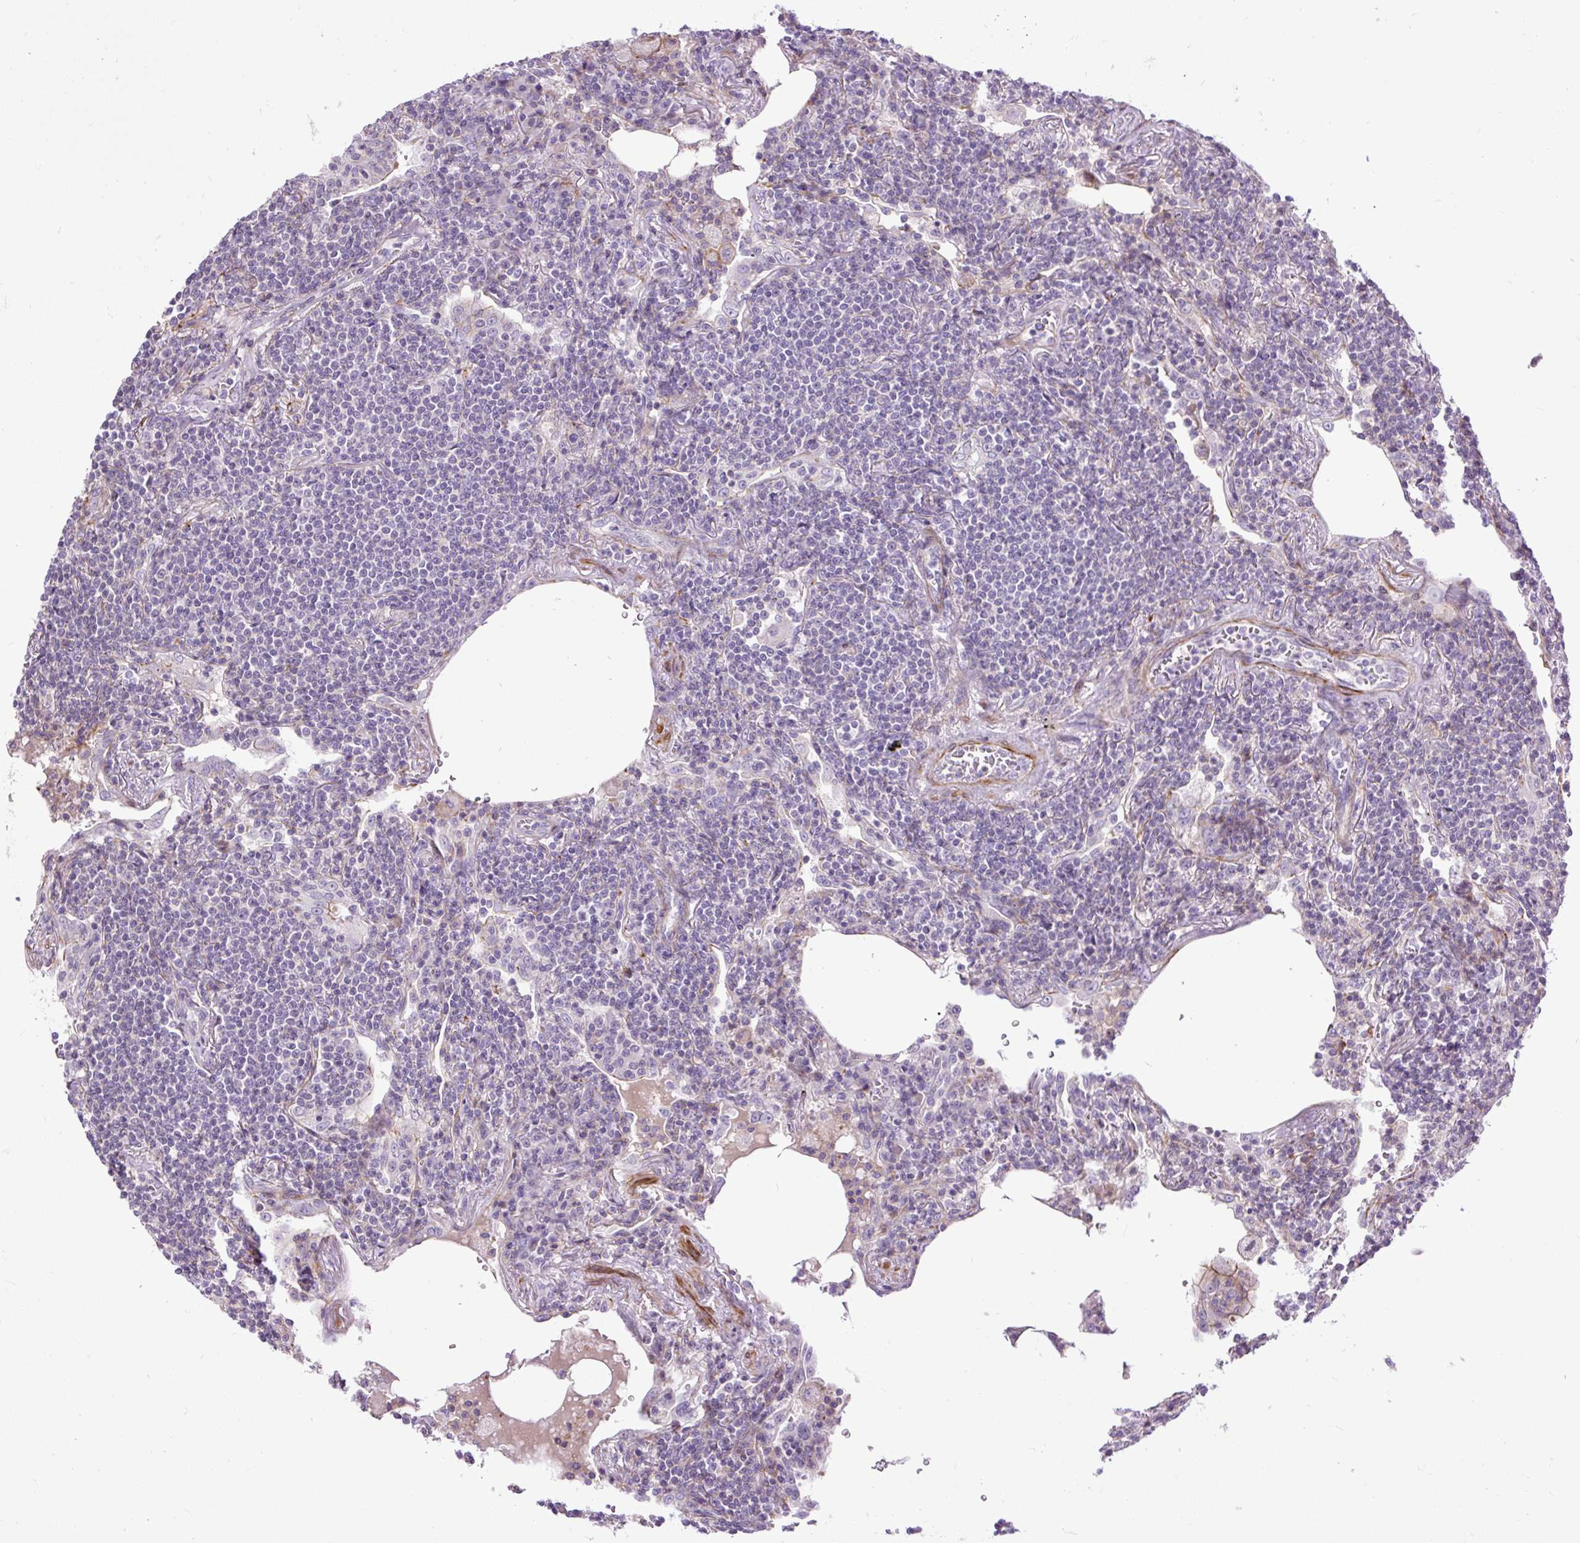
{"staining": {"intensity": "negative", "quantity": "none", "location": "none"}, "tissue": "lymphoma", "cell_type": "Tumor cells", "image_type": "cancer", "snomed": [{"axis": "morphology", "description": "Malignant lymphoma, non-Hodgkin's type, Low grade"}, {"axis": "topography", "description": "Lung"}], "caption": "IHC micrograph of neoplastic tissue: low-grade malignant lymphoma, non-Hodgkin's type stained with DAB (3,3'-diaminobenzidine) displays no significant protein staining in tumor cells.", "gene": "ZNF197", "patient": {"sex": "female", "age": 71}}